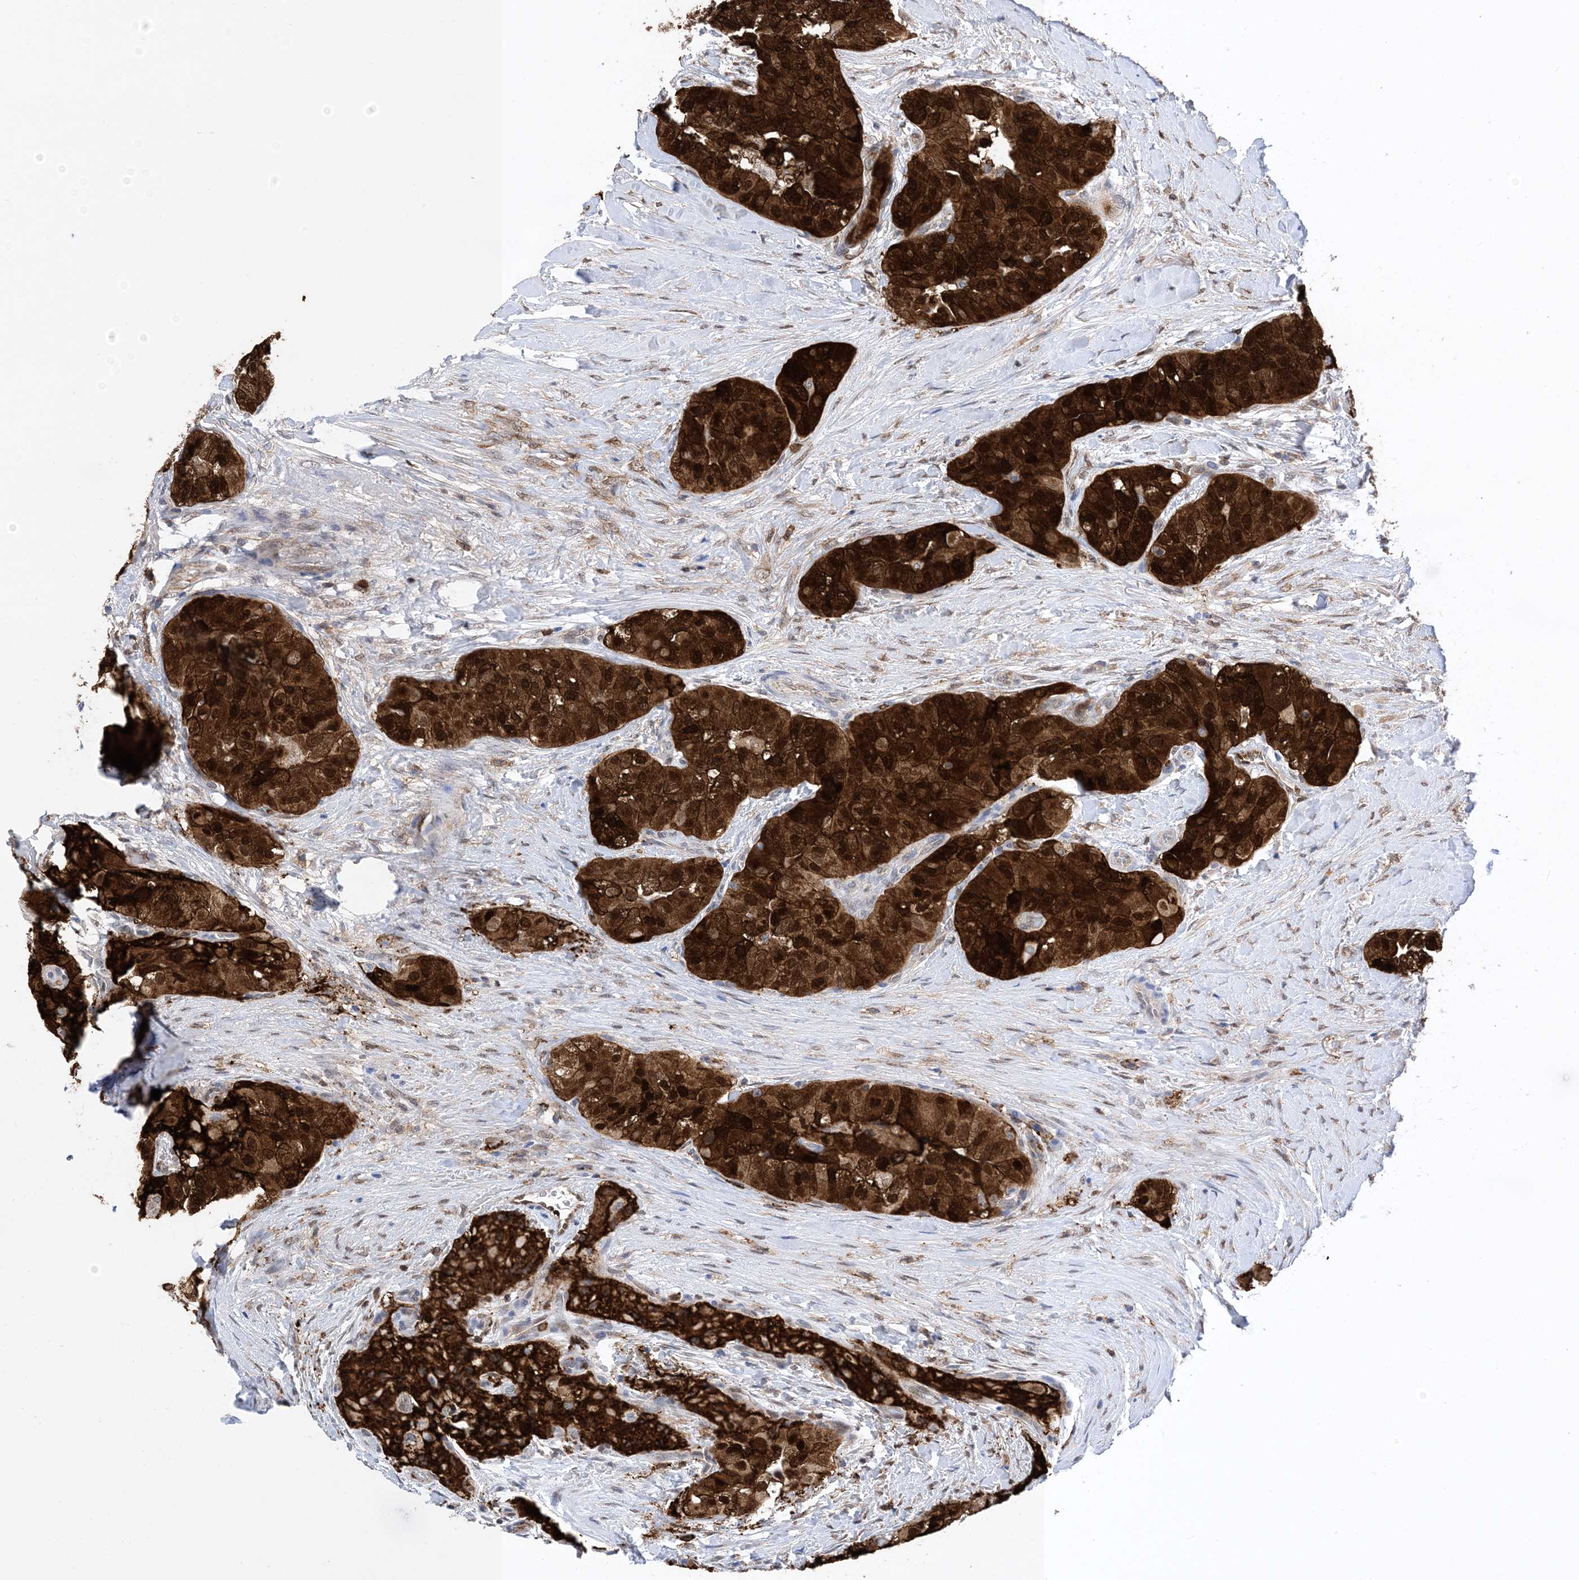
{"staining": {"intensity": "strong", "quantity": ">75%", "location": "cytoplasmic/membranous,nuclear"}, "tissue": "thyroid cancer", "cell_type": "Tumor cells", "image_type": "cancer", "snomed": [{"axis": "morphology", "description": "Papillary adenocarcinoma, NOS"}, {"axis": "topography", "description": "Thyroid gland"}], "caption": "Immunohistochemical staining of human papillary adenocarcinoma (thyroid) displays high levels of strong cytoplasmic/membranous and nuclear protein expression in approximately >75% of tumor cells.", "gene": "ANXA1", "patient": {"sex": "female", "age": 59}}